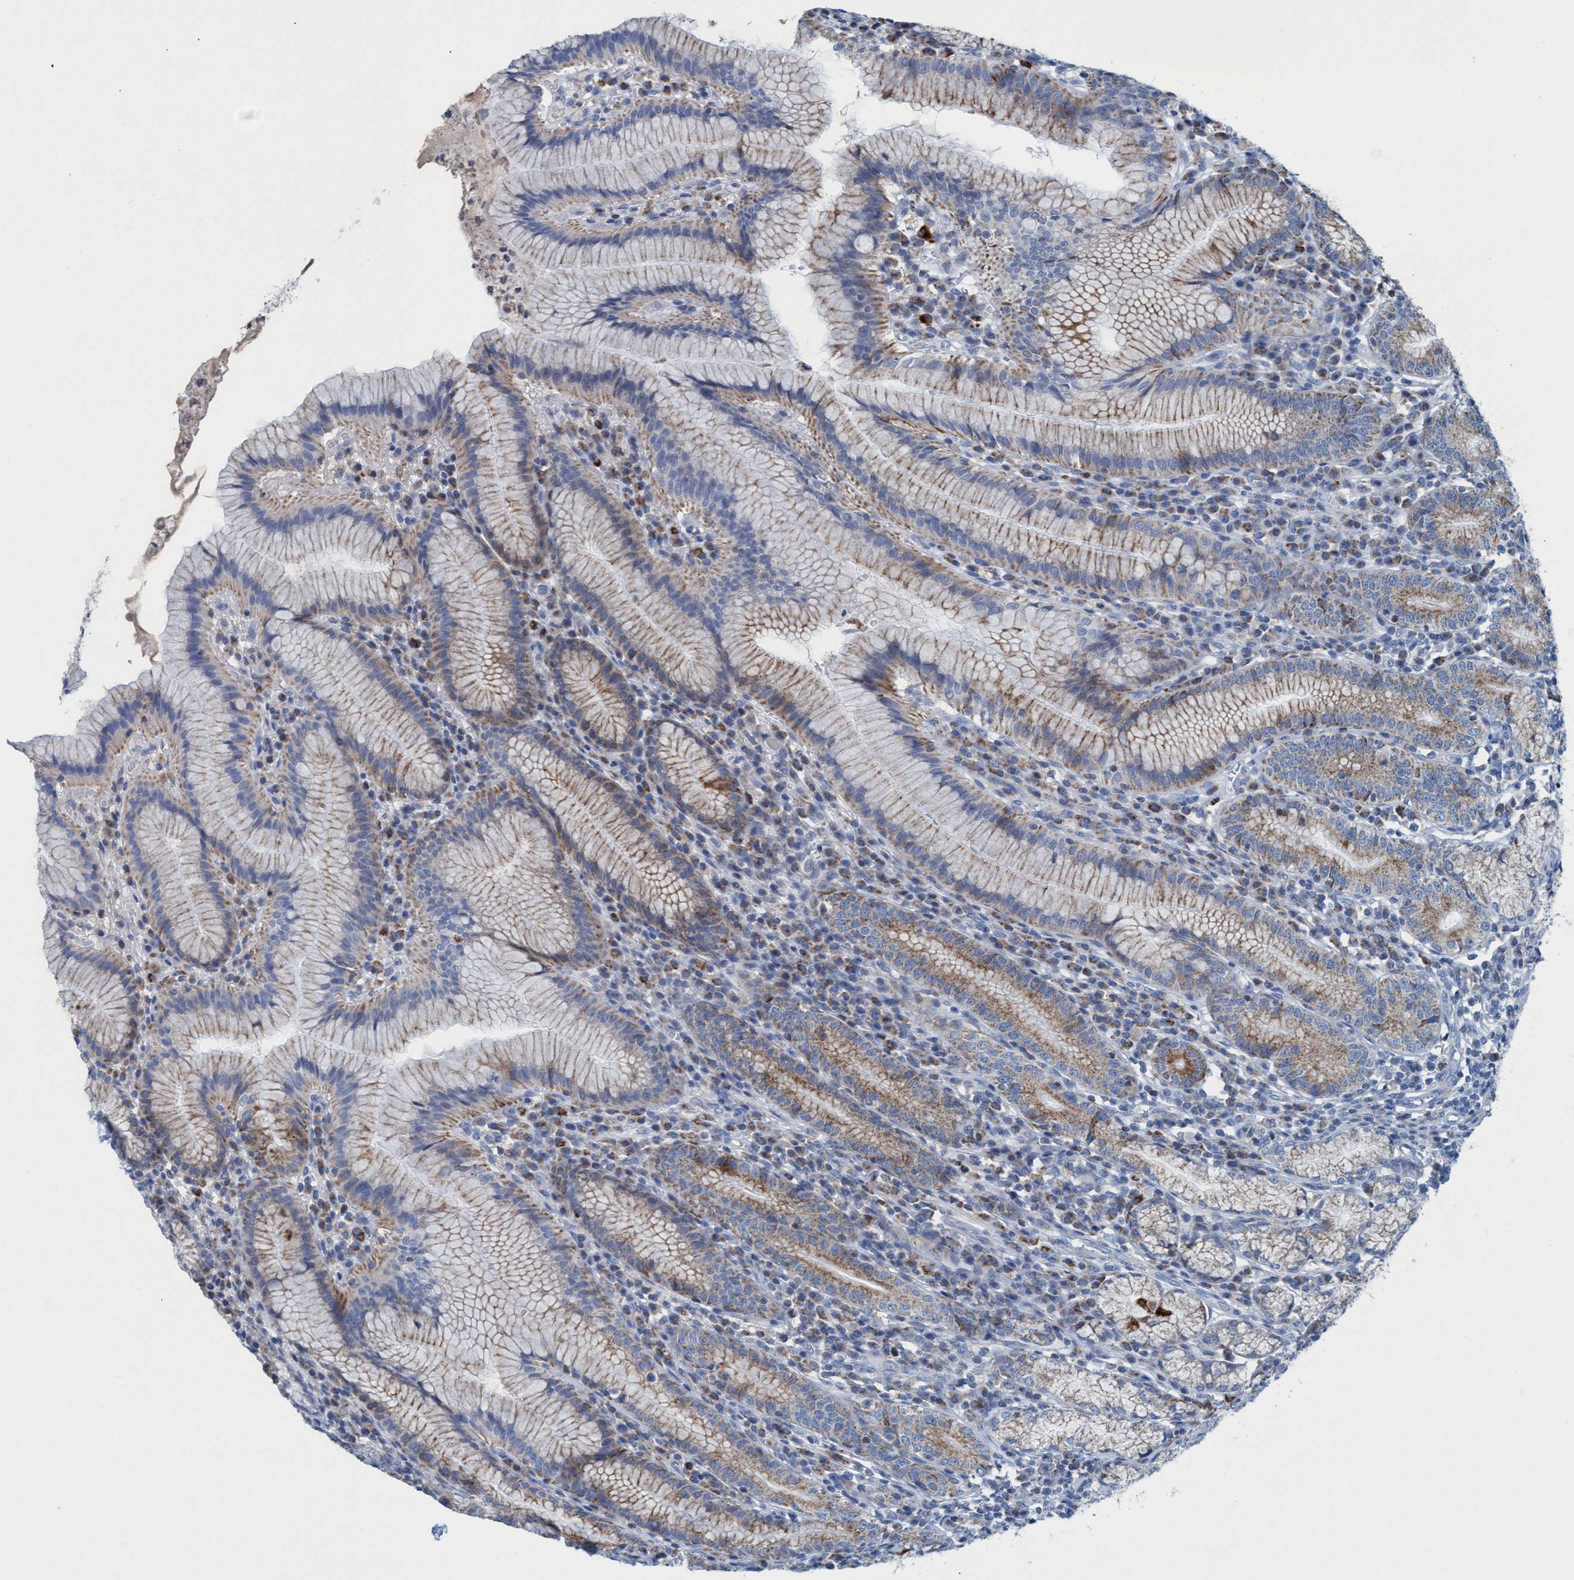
{"staining": {"intensity": "strong", "quantity": "25%-75%", "location": "cytoplasmic/membranous"}, "tissue": "stomach", "cell_type": "Glandular cells", "image_type": "normal", "snomed": [{"axis": "morphology", "description": "Normal tissue, NOS"}, {"axis": "topography", "description": "Stomach"}], "caption": "Immunohistochemistry of unremarkable human stomach exhibits high levels of strong cytoplasmic/membranous expression in about 25%-75% of glandular cells. (Brightfield microscopy of DAB IHC at high magnification).", "gene": "GGA3", "patient": {"sex": "male", "age": 55}}